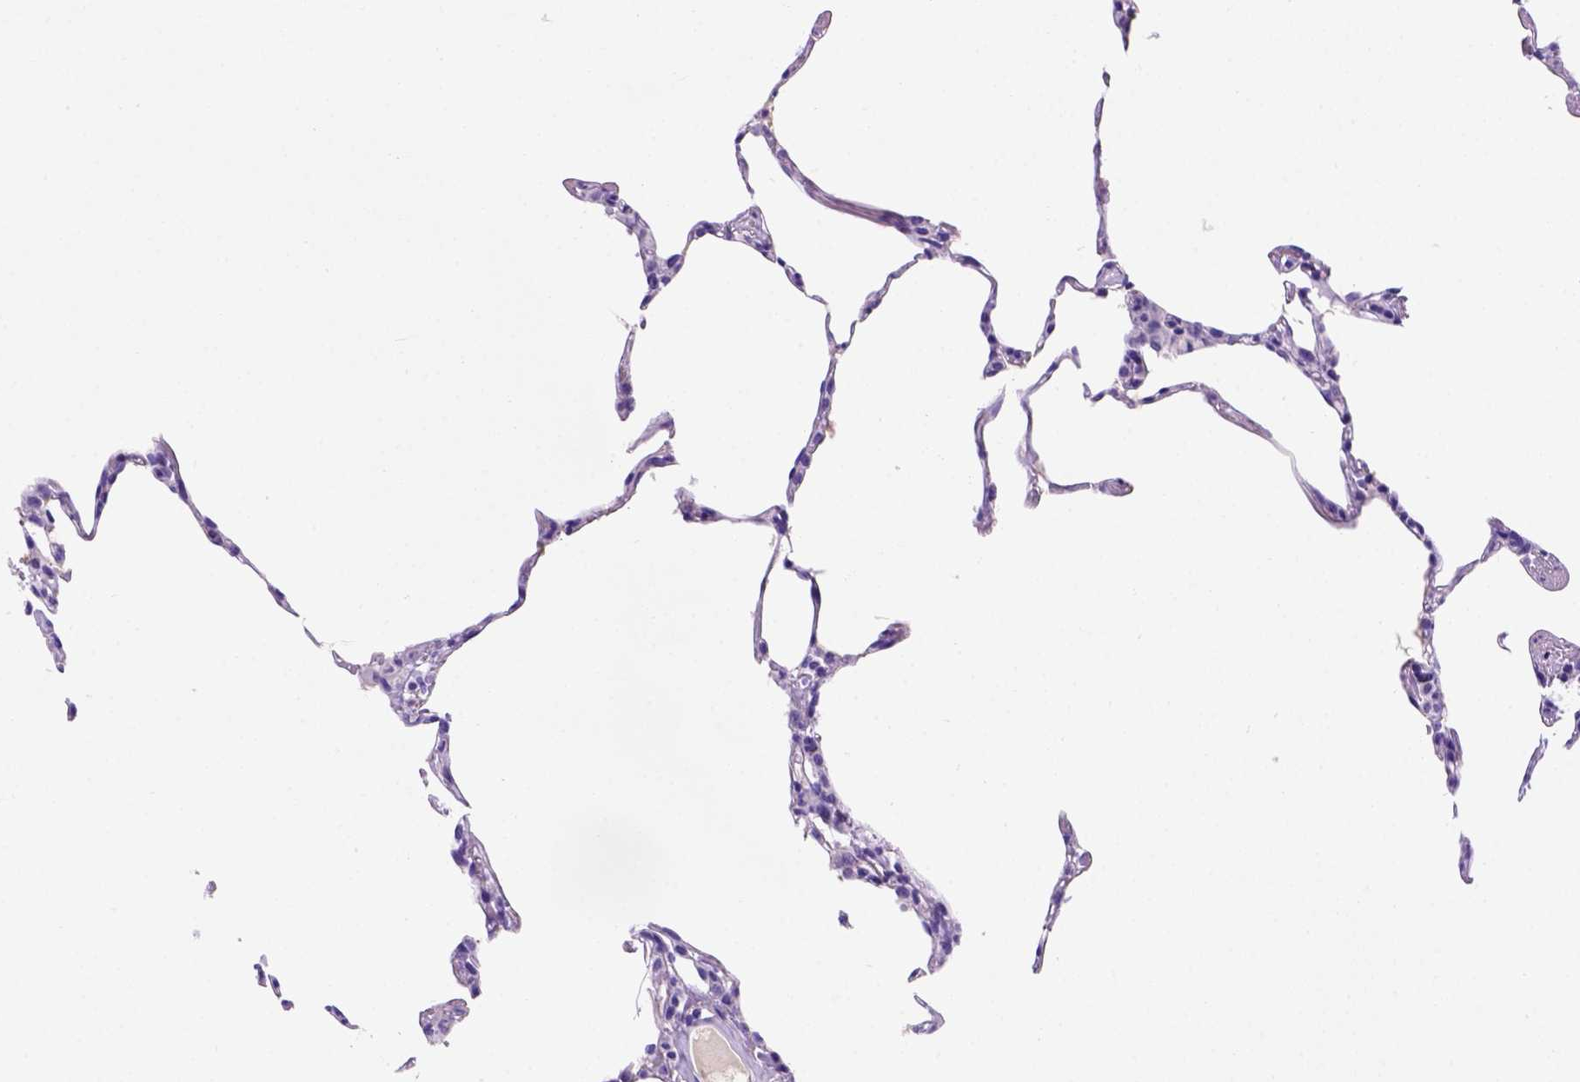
{"staining": {"intensity": "negative", "quantity": "none", "location": "none"}, "tissue": "lung", "cell_type": "Alveolar cells", "image_type": "normal", "snomed": [{"axis": "morphology", "description": "Normal tissue, NOS"}, {"axis": "topography", "description": "Lung"}], "caption": "Lung stained for a protein using immunohistochemistry displays no positivity alveolar cells.", "gene": "FAM81B", "patient": {"sex": "female", "age": 57}}